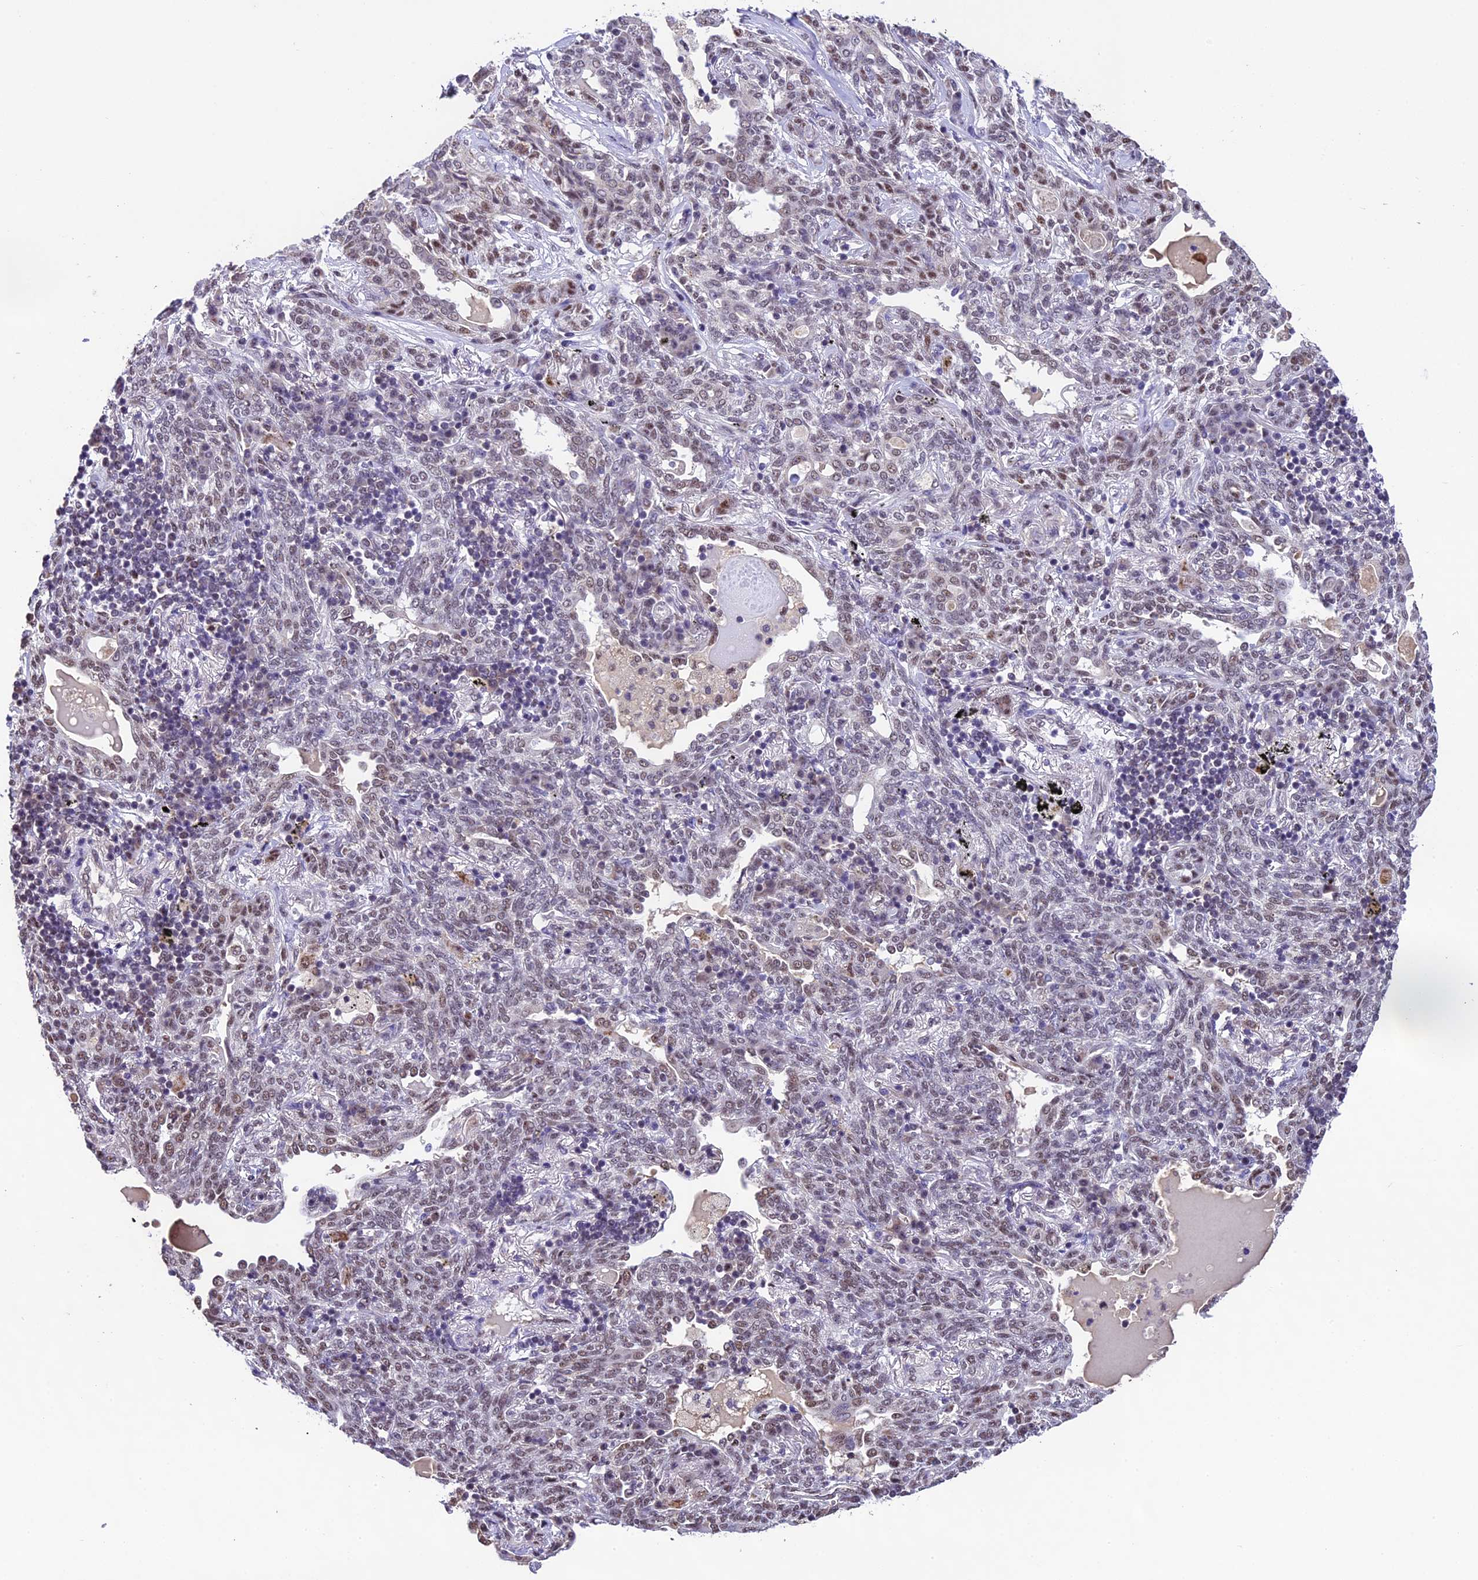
{"staining": {"intensity": "weak", "quantity": "25%-75%", "location": "nuclear"}, "tissue": "lung cancer", "cell_type": "Tumor cells", "image_type": "cancer", "snomed": [{"axis": "morphology", "description": "Squamous cell carcinoma, NOS"}, {"axis": "topography", "description": "Lung"}], "caption": "This micrograph shows immunohistochemistry (IHC) staining of lung cancer (squamous cell carcinoma), with low weak nuclear expression in about 25%-75% of tumor cells.", "gene": "CARS2", "patient": {"sex": "female", "age": 70}}